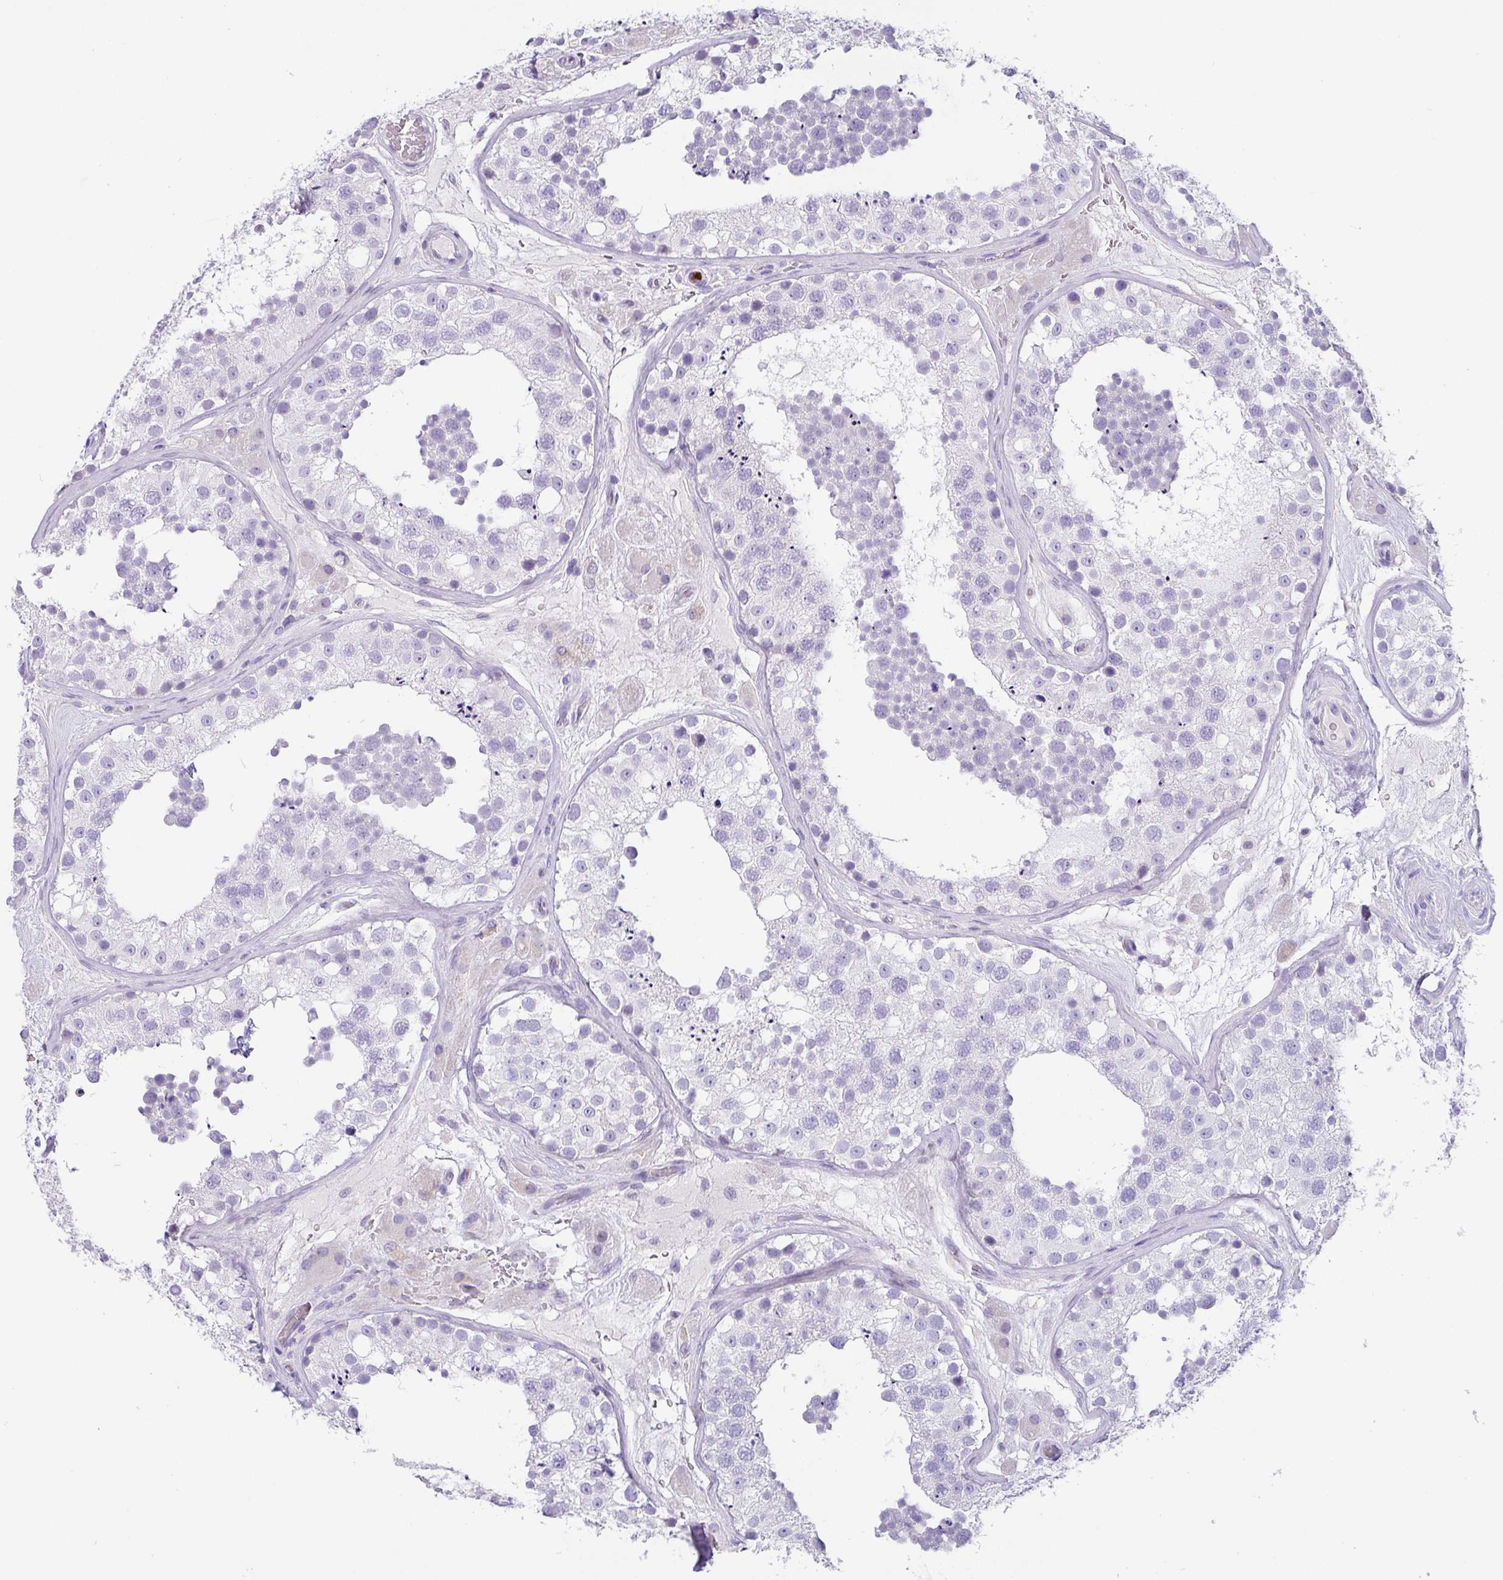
{"staining": {"intensity": "negative", "quantity": "none", "location": "none"}, "tissue": "testis", "cell_type": "Cells in seminiferous ducts", "image_type": "normal", "snomed": [{"axis": "morphology", "description": "Normal tissue, NOS"}, {"axis": "topography", "description": "Testis"}], "caption": "Immunohistochemistry (IHC) photomicrograph of normal testis: testis stained with DAB displays no significant protein positivity in cells in seminiferous ducts.", "gene": "SH2D3C", "patient": {"sex": "male", "age": 26}}